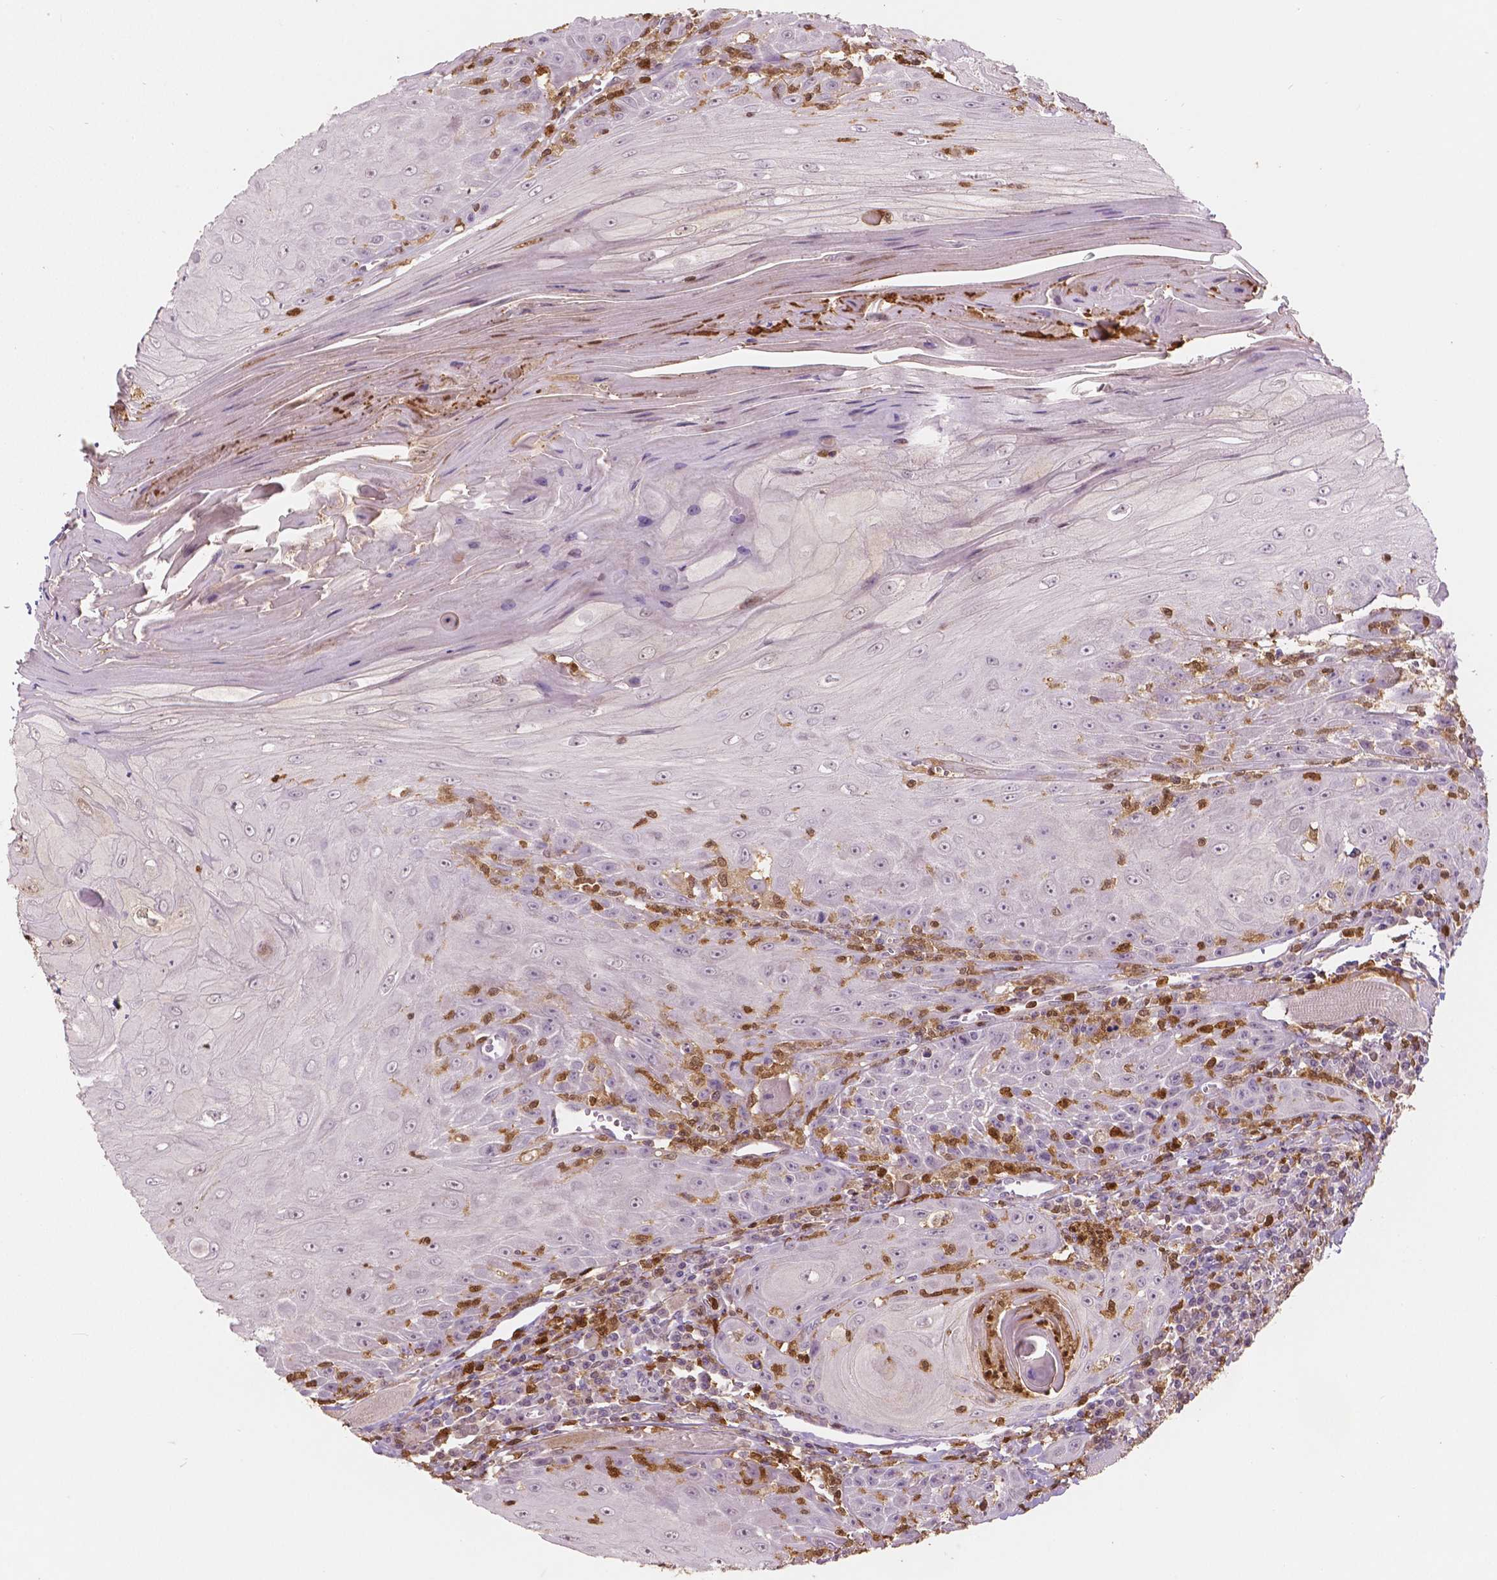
{"staining": {"intensity": "negative", "quantity": "none", "location": "none"}, "tissue": "head and neck cancer", "cell_type": "Tumor cells", "image_type": "cancer", "snomed": [{"axis": "morphology", "description": "Squamous cell carcinoma, NOS"}, {"axis": "topography", "description": "Head-Neck"}], "caption": "IHC of squamous cell carcinoma (head and neck) demonstrates no positivity in tumor cells.", "gene": "S100A4", "patient": {"sex": "male", "age": 52}}